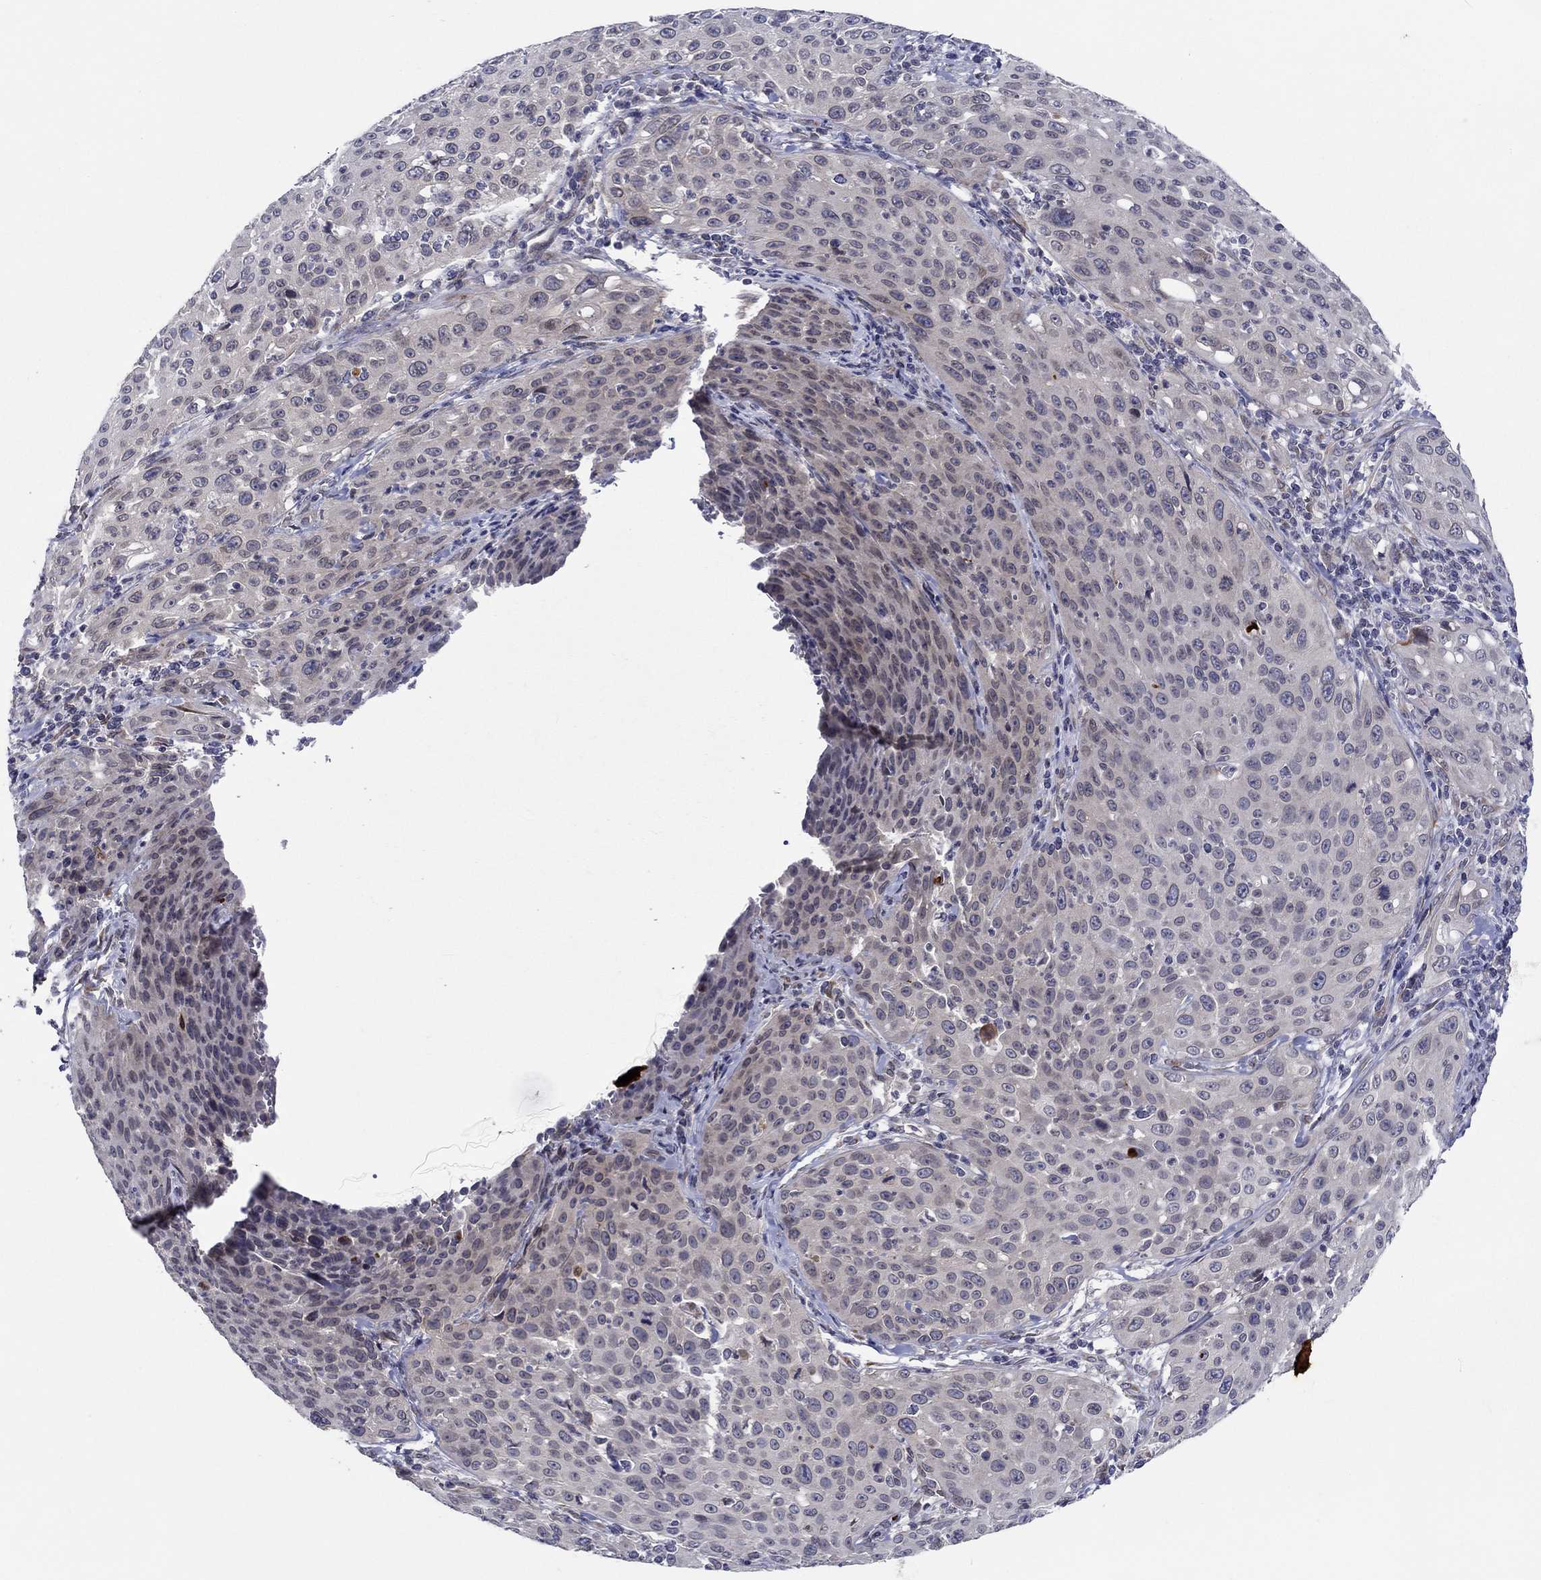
{"staining": {"intensity": "negative", "quantity": "none", "location": "none"}, "tissue": "cervical cancer", "cell_type": "Tumor cells", "image_type": "cancer", "snomed": [{"axis": "morphology", "description": "Squamous cell carcinoma, NOS"}, {"axis": "topography", "description": "Cervix"}], "caption": "Immunohistochemical staining of cervical cancer (squamous cell carcinoma) displays no significant positivity in tumor cells.", "gene": "CETN3", "patient": {"sex": "female", "age": 26}}